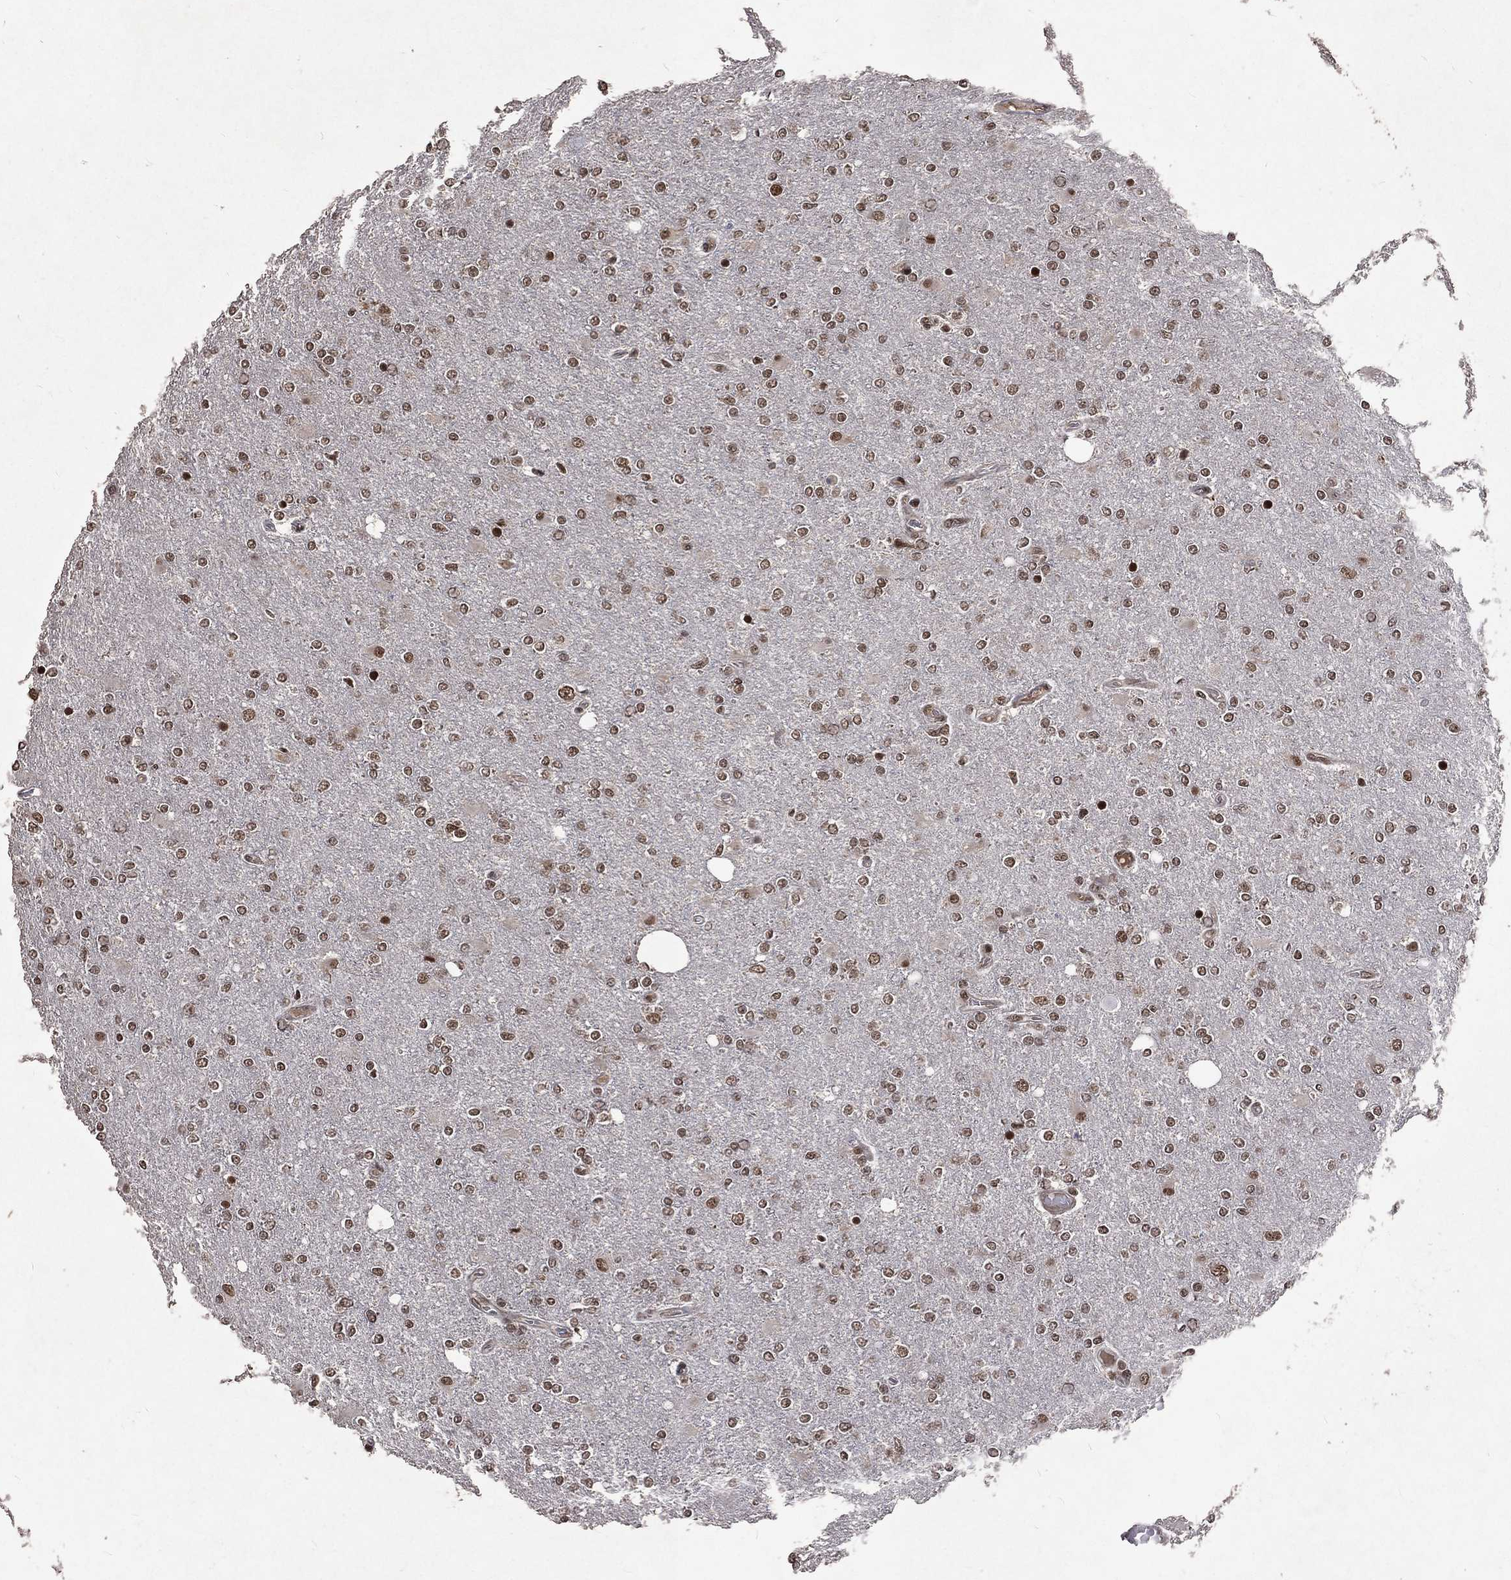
{"staining": {"intensity": "strong", "quantity": "25%-75%", "location": "nuclear"}, "tissue": "glioma", "cell_type": "Tumor cells", "image_type": "cancer", "snomed": [{"axis": "morphology", "description": "Glioma, malignant, High grade"}, {"axis": "topography", "description": "Cerebral cortex"}], "caption": "Glioma tissue reveals strong nuclear positivity in about 25%-75% of tumor cells, visualized by immunohistochemistry. The staining was performed using DAB, with brown indicating positive protein expression. Nuclei are stained blue with hematoxylin.", "gene": "DMAP1", "patient": {"sex": "male", "age": 70}}